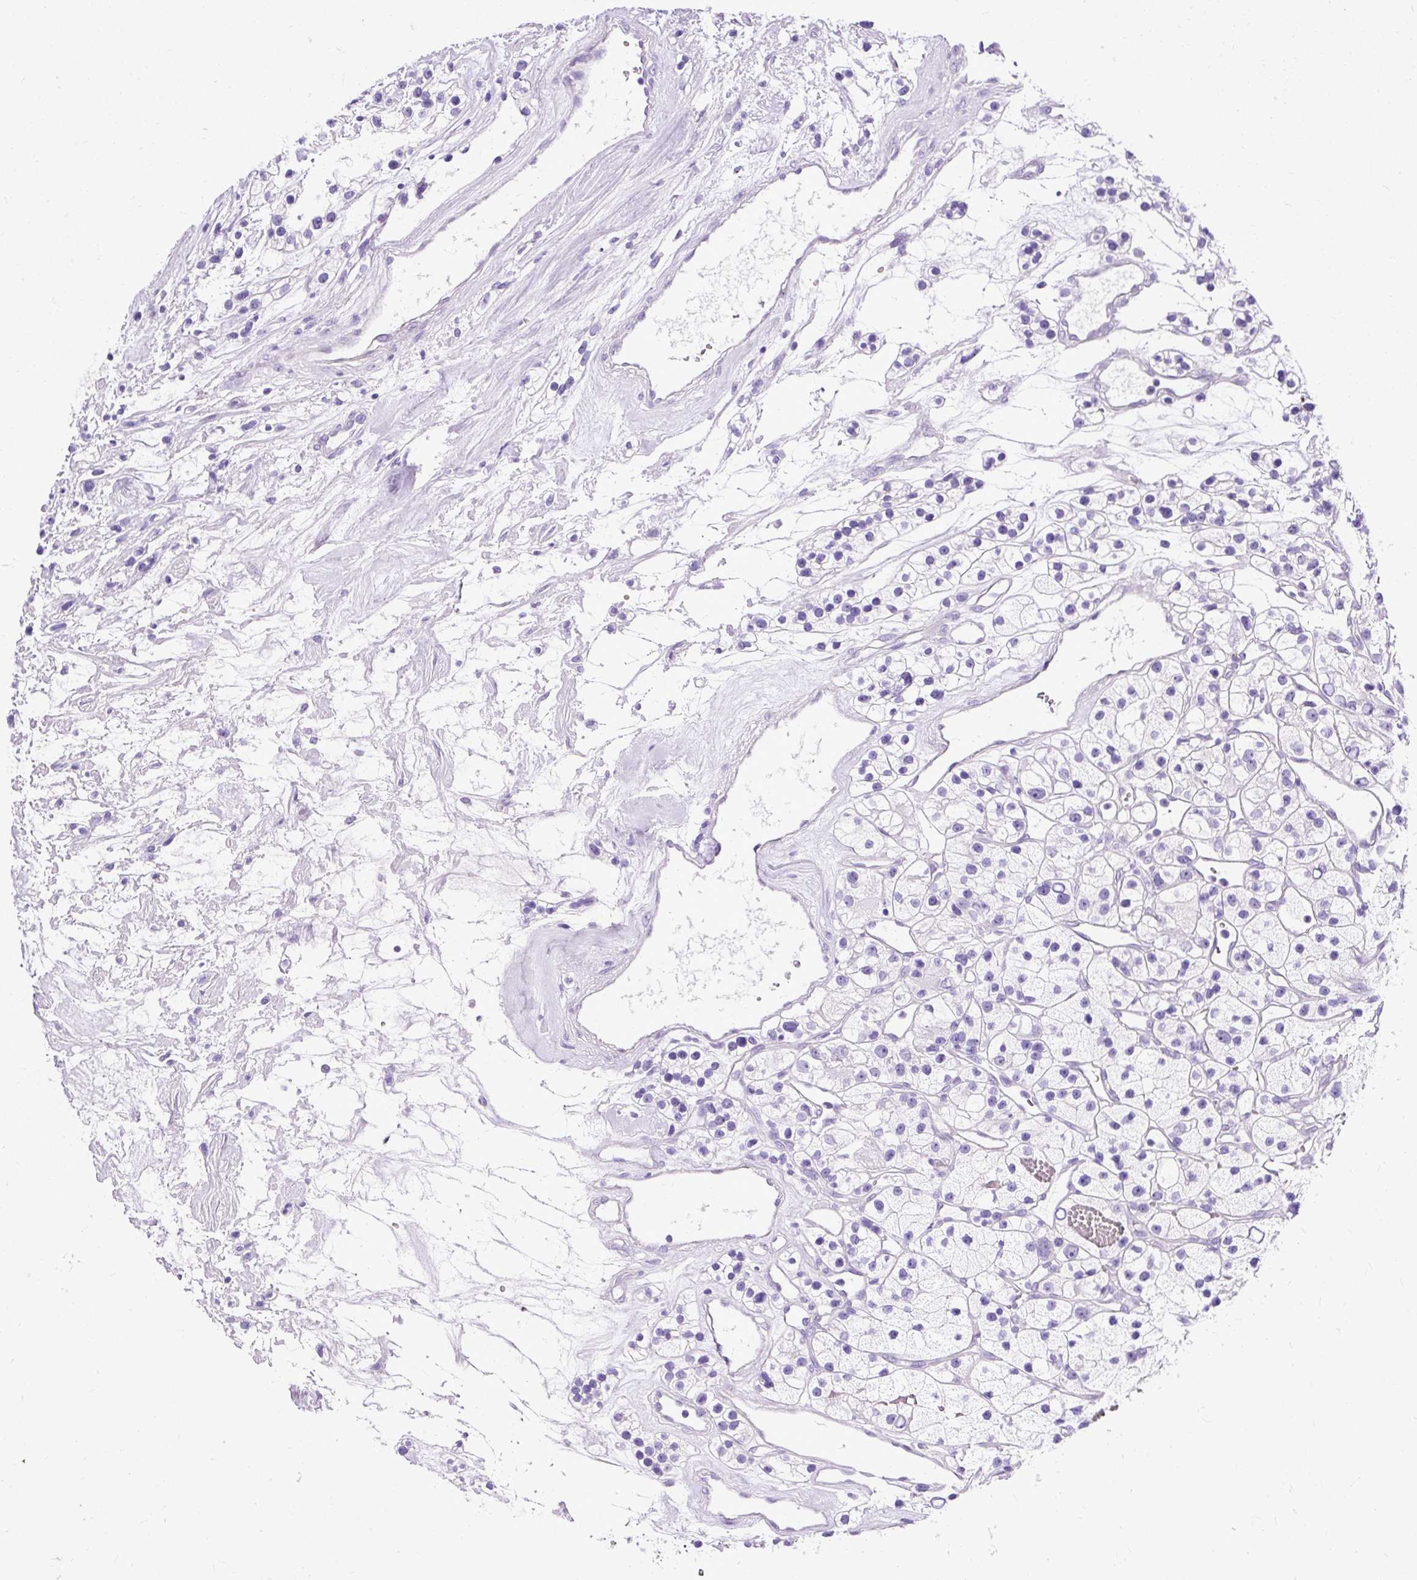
{"staining": {"intensity": "negative", "quantity": "none", "location": "none"}, "tissue": "renal cancer", "cell_type": "Tumor cells", "image_type": "cancer", "snomed": [{"axis": "morphology", "description": "Adenocarcinoma, NOS"}, {"axis": "topography", "description": "Kidney"}], "caption": "IHC micrograph of human renal cancer (adenocarcinoma) stained for a protein (brown), which demonstrates no staining in tumor cells.", "gene": "HEY1", "patient": {"sex": "female", "age": 57}}